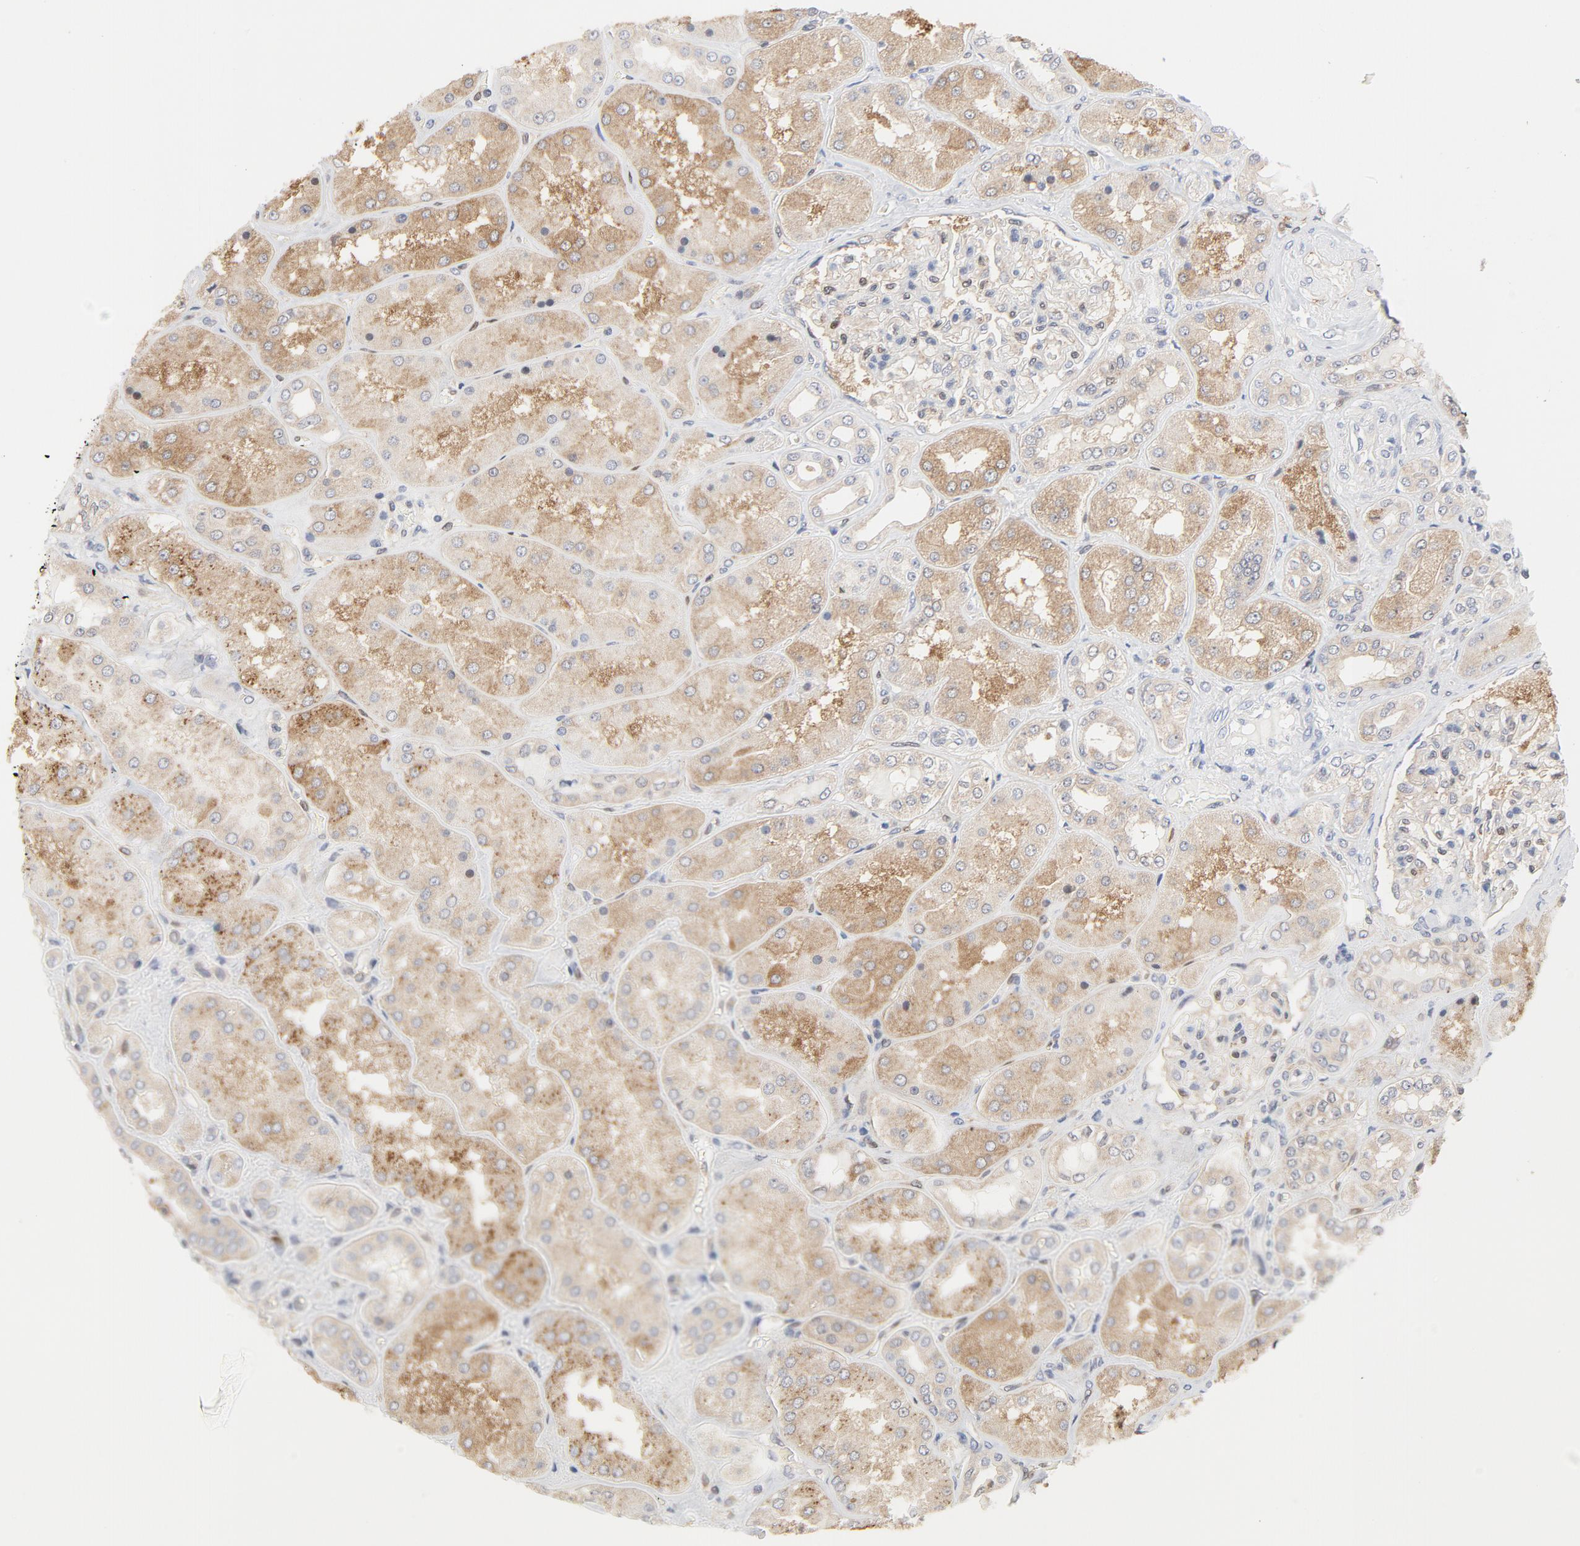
{"staining": {"intensity": "moderate", "quantity": "<25%", "location": "cytoplasmic/membranous"}, "tissue": "kidney", "cell_type": "Cells in glomeruli", "image_type": "normal", "snomed": [{"axis": "morphology", "description": "Normal tissue, NOS"}, {"axis": "topography", "description": "Kidney"}], "caption": "Kidney stained with DAB IHC demonstrates low levels of moderate cytoplasmic/membranous positivity in about <25% of cells in glomeruli.", "gene": "RAPGEF4", "patient": {"sex": "female", "age": 56}}